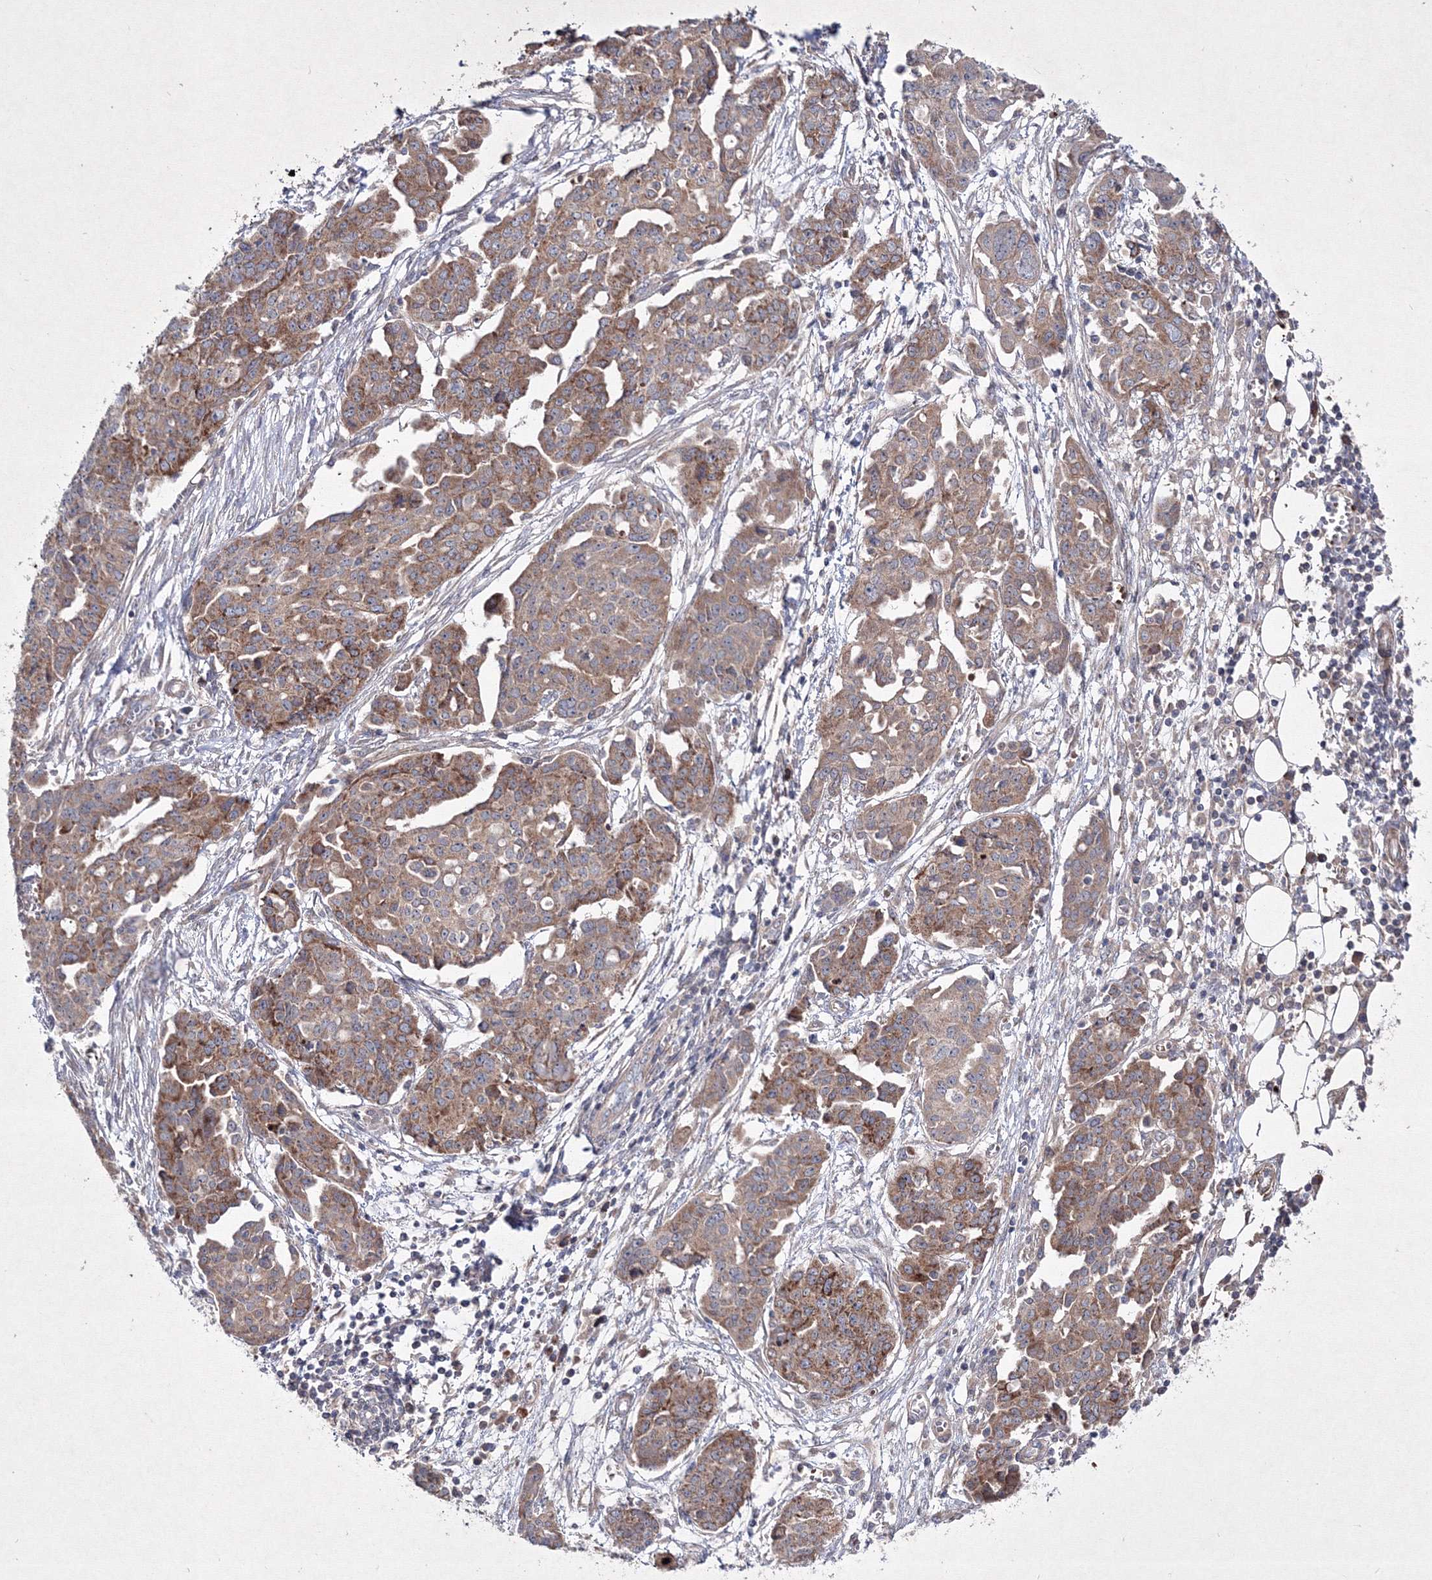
{"staining": {"intensity": "moderate", "quantity": ">75%", "location": "cytoplasmic/membranous"}, "tissue": "ovarian cancer", "cell_type": "Tumor cells", "image_type": "cancer", "snomed": [{"axis": "morphology", "description": "Cystadenocarcinoma, serous, NOS"}, {"axis": "topography", "description": "Soft tissue"}, {"axis": "topography", "description": "Ovary"}], "caption": "Ovarian serous cystadenocarcinoma stained with a protein marker shows moderate staining in tumor cells.", "gene": "GFM1", "patient": {"sex": "female", "age": 57}}